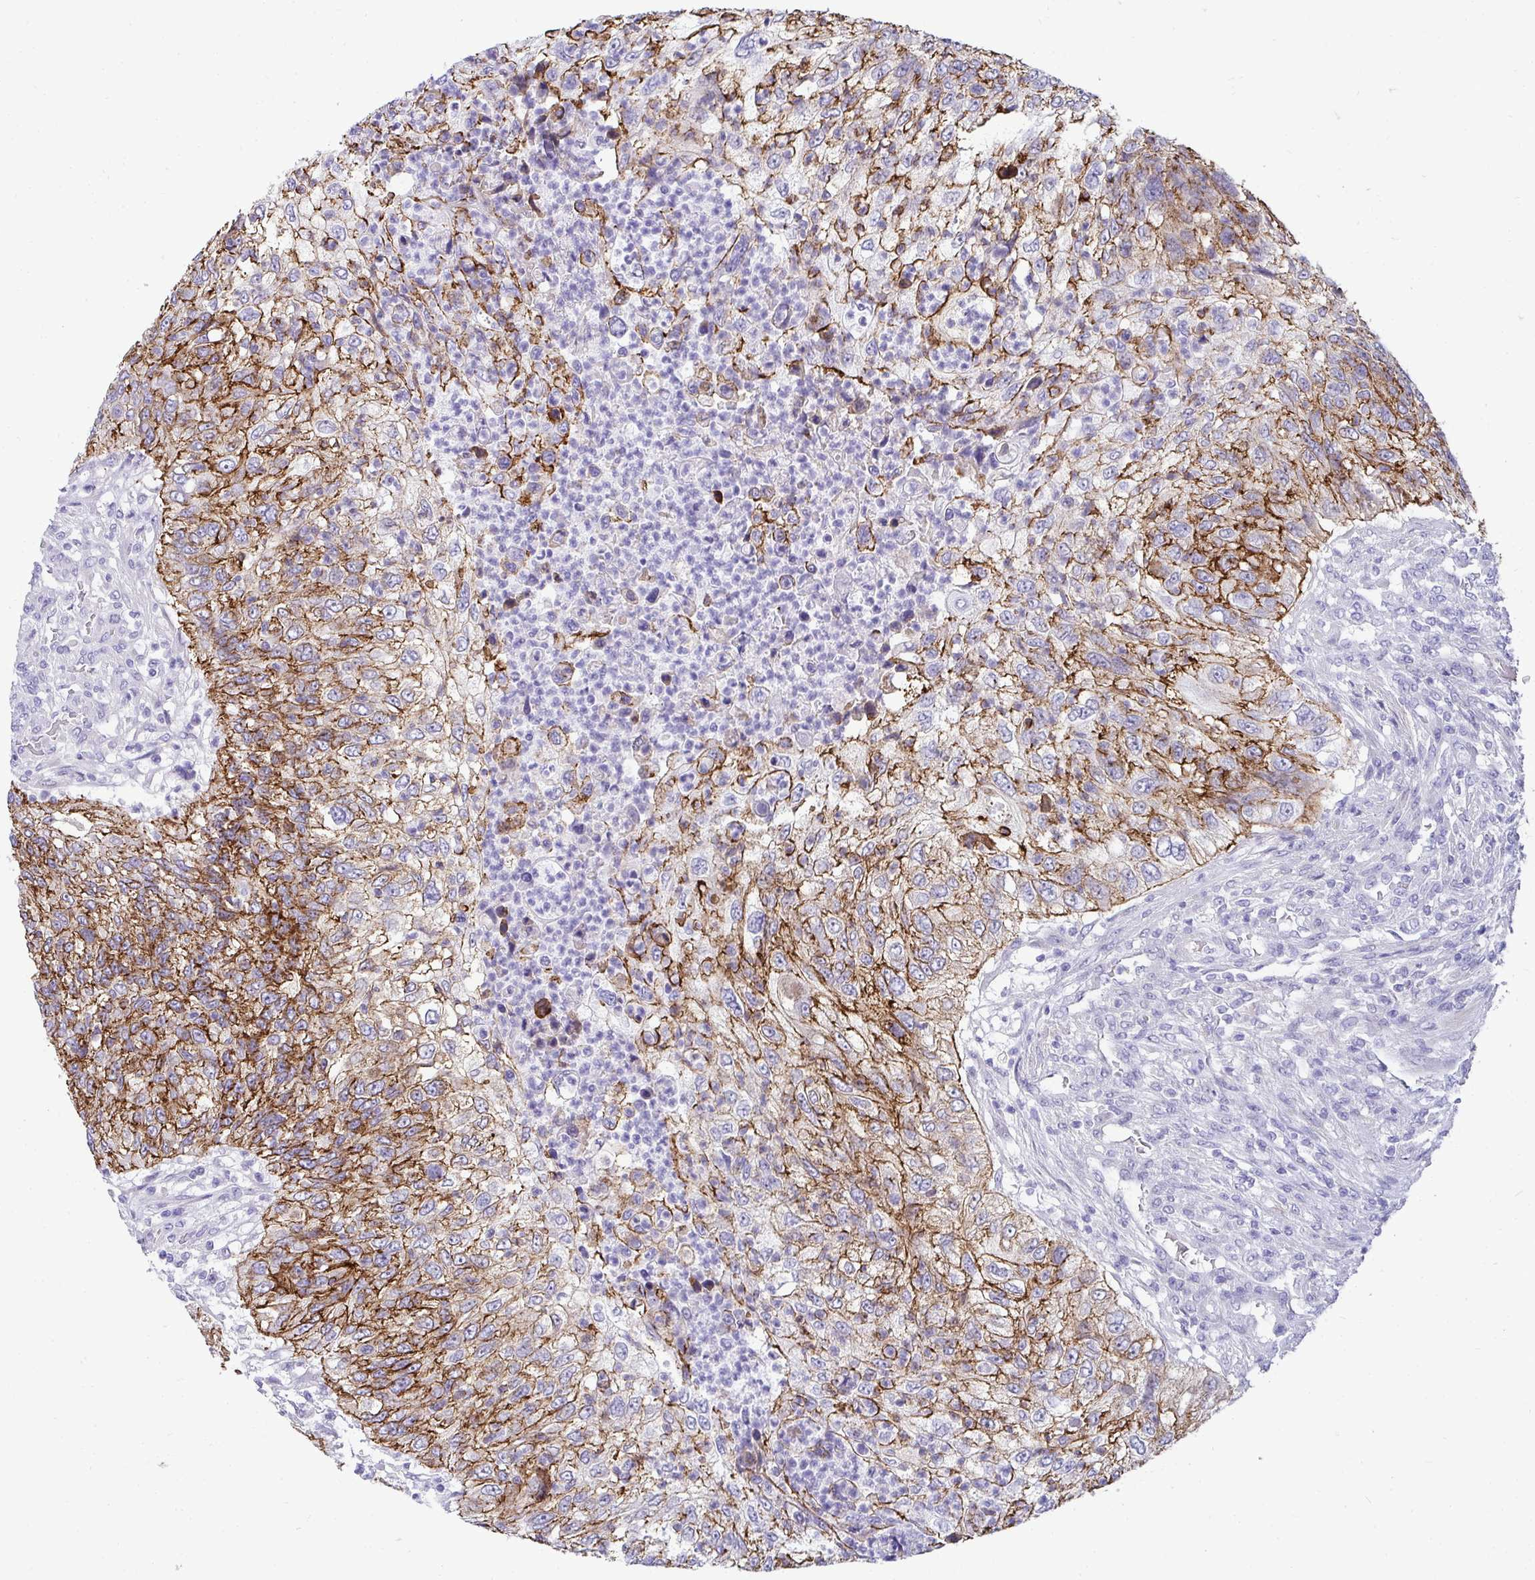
{"staining": {"intensity": "strong", "quantity": "25%-75%", "location": "cytoplasmic/membranous"}, "tissue": "urothelial cancer", "cell_type": "Tumor cells", "image_type": "cancer", "snomed": [{"axis": "morphology", "description": "Urothelial carcinoma, High grade"}, {"axis": "topography", "description": "Urinary bladder"}], "caption": "IHC of high-grade urothelial carcinoma reveals high levels of strong cytoplasmic/membranous staining in about 25%-75% of tumor cells.", "gene": "AK5", "patient": {"sex": "female", "age": 60}}